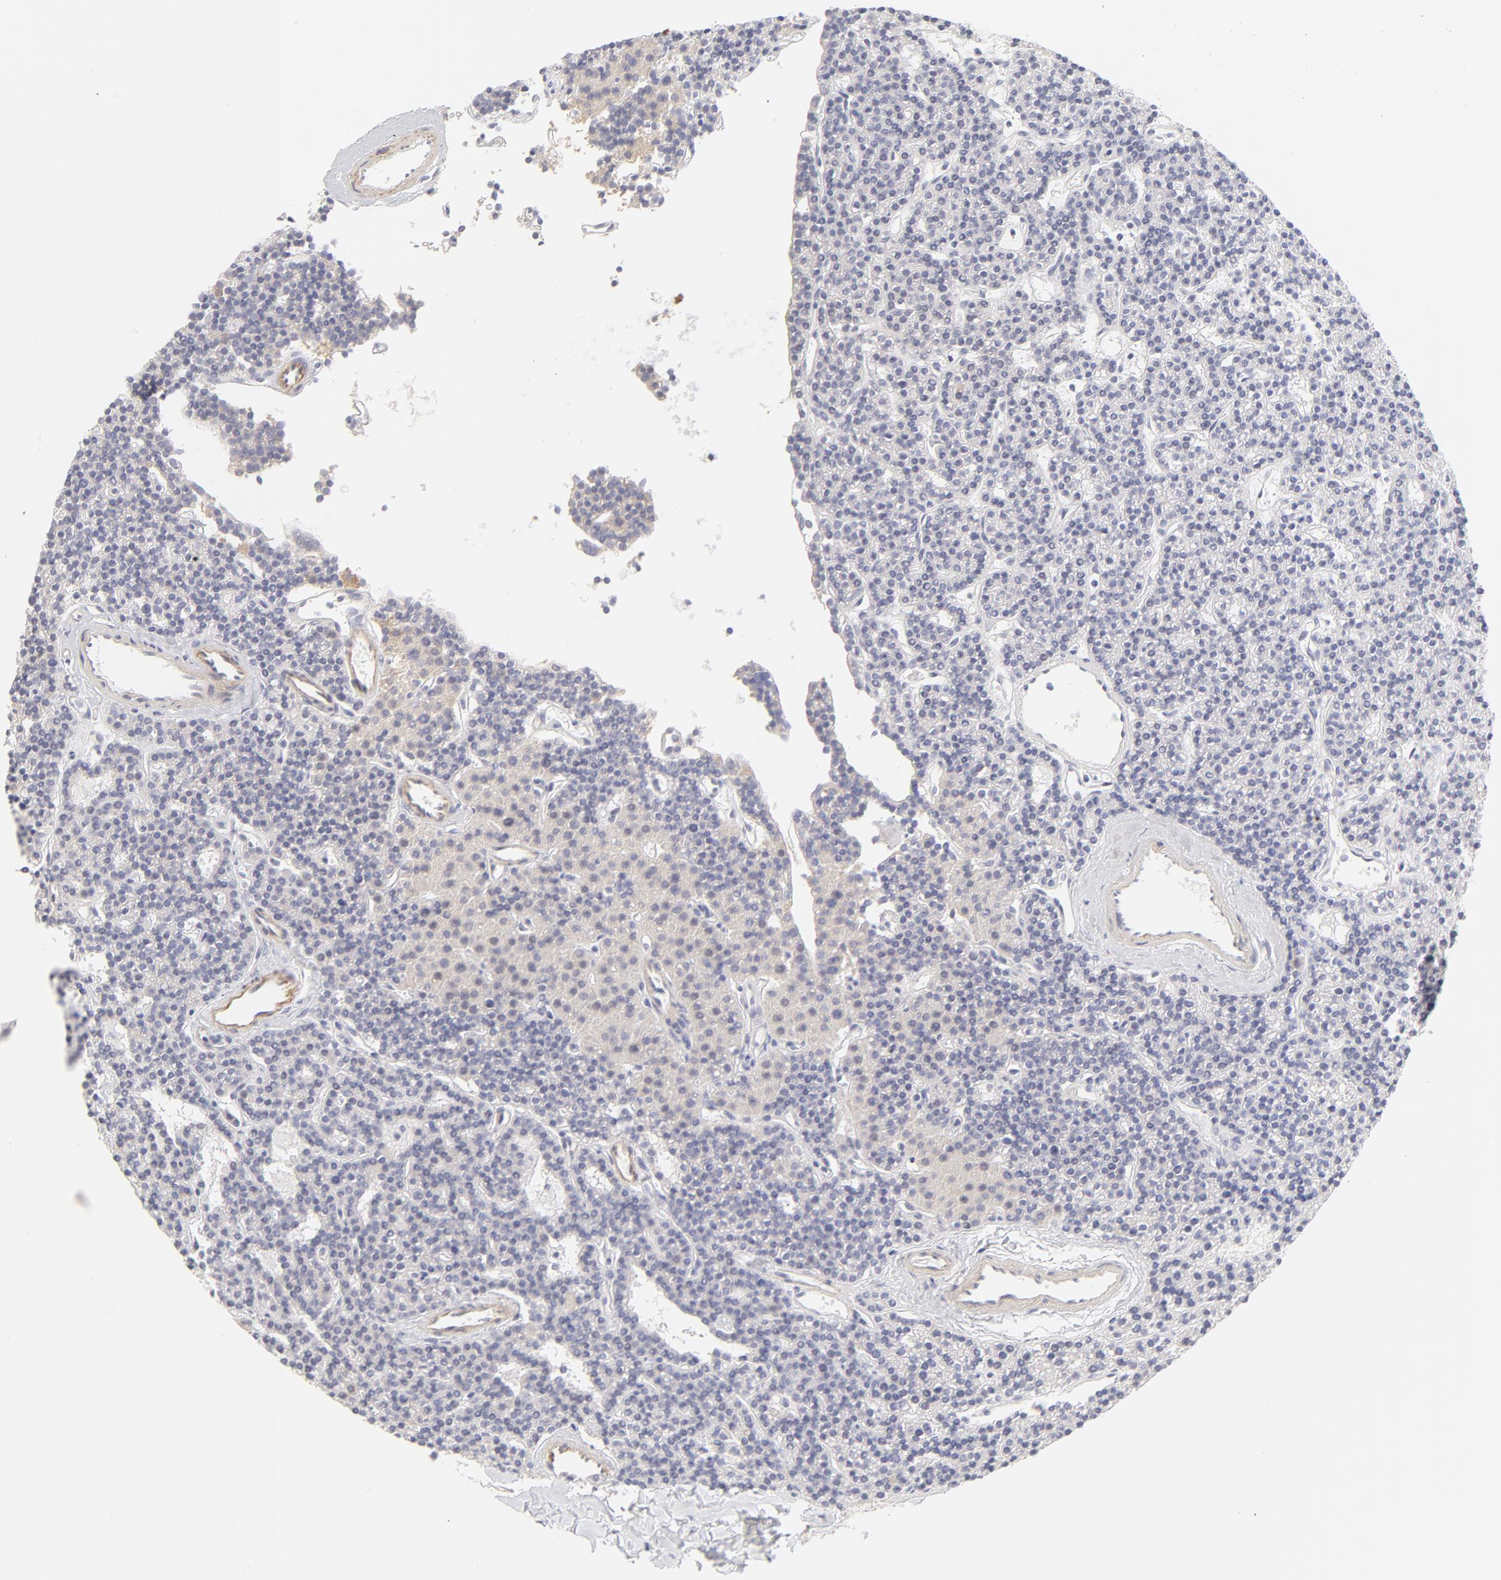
{"staining": {"intensity": "negative", "quantity": "none", "location": "none"}, "tissue": "parathyroid gland", "cell_type": "Glandular cells", "image_type": "normal", "snomed": [{"axis": "morphology", "description": "Normal tissue, NOS"}, {"axis": "topography", "description": "Parathyroid gland"}], "caption": "Immunohistochemistry histopathology image of benign parathyroid gland stained for a protein (brown), which reveals no positivity in glandular cells.", "gene": "NPNT", "patient": {"sex": "female", "age": 45}}